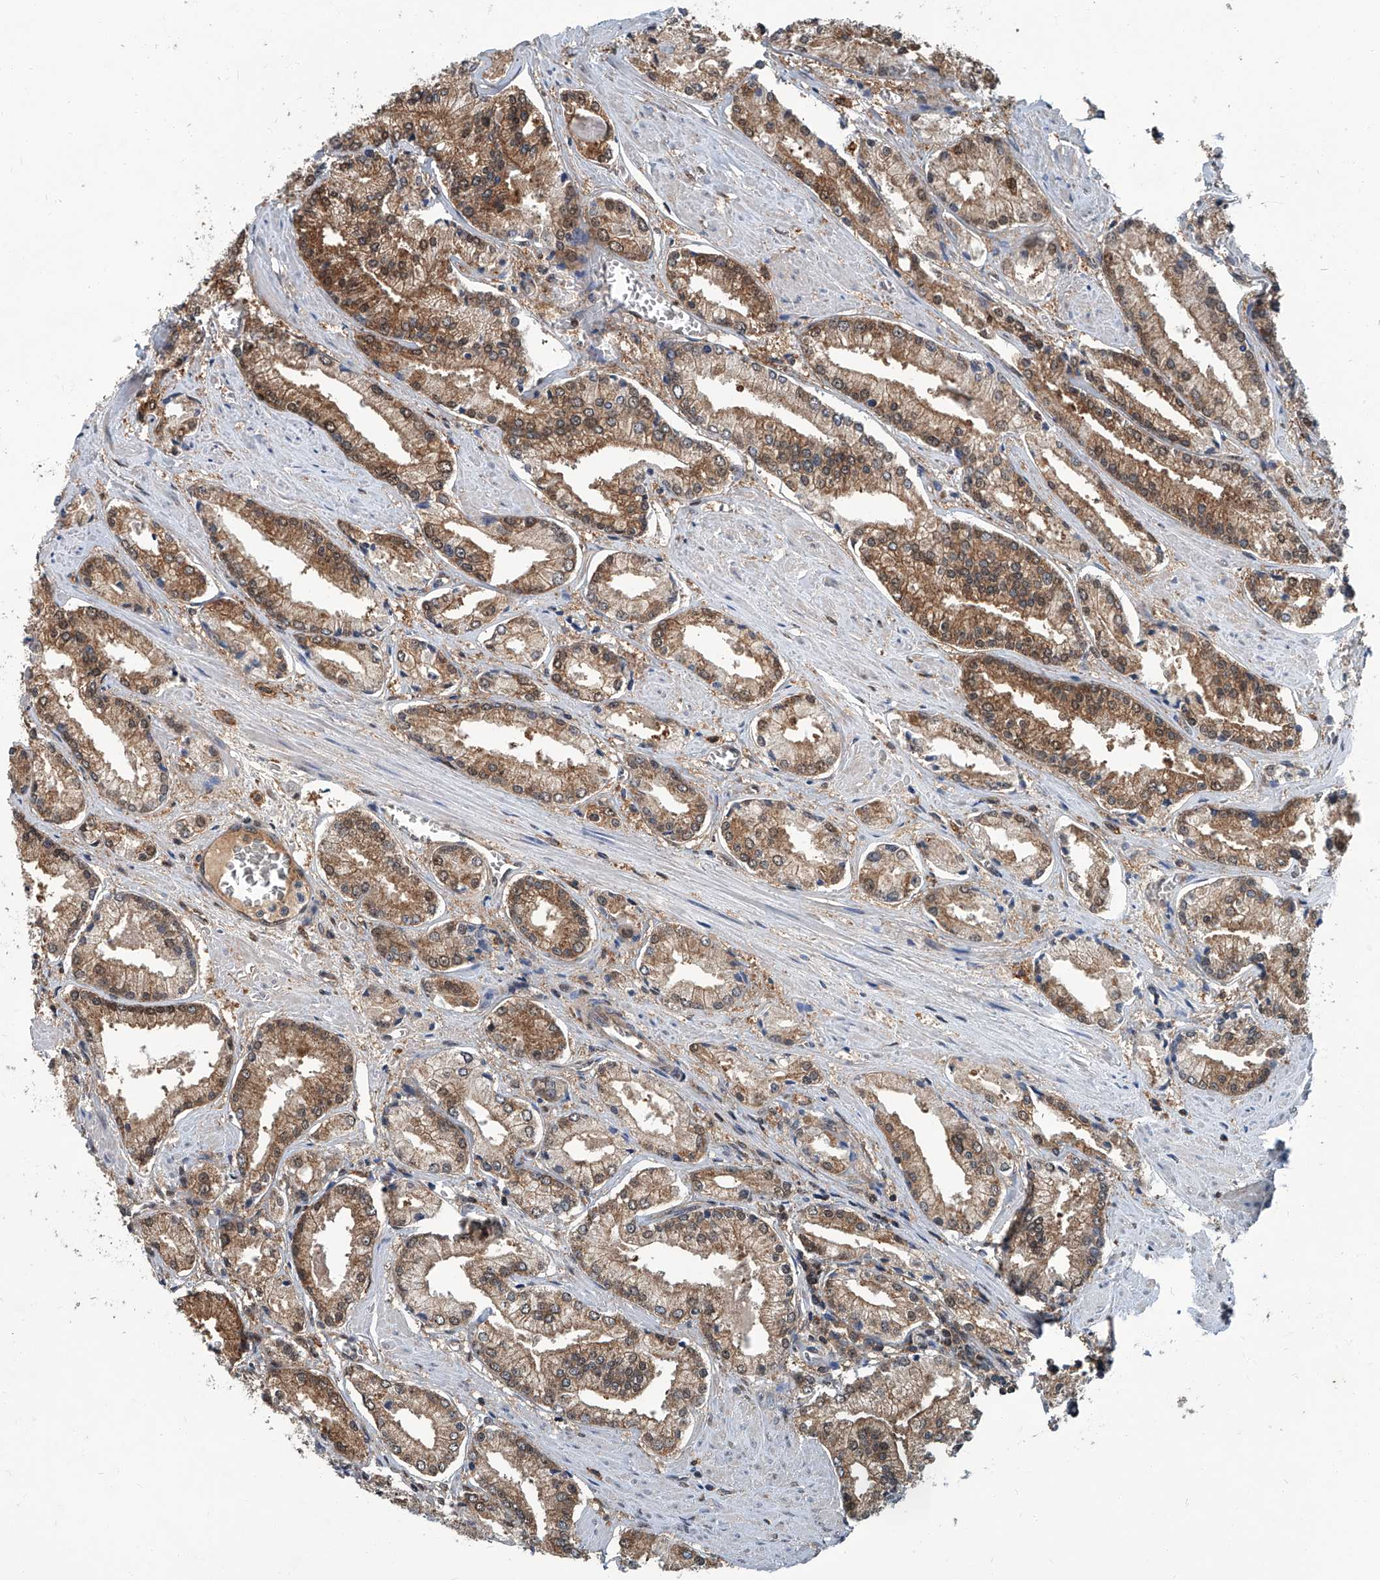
{"staining": {"intensity": "moderate", "quantity": ">75%", "location": "cytoplasmic/membranous"}, "tissue": "prostate cancer", "cell_type": "Tumor cells", "image_type": "cancer", "snomed": [{"axis": "morphology", "description": "Adenocarcinoma, Low grade"}, {"axis": "topography", "description": "Prostate"}], "caption": "This is a photomicrograph of immunohistochemistry staining of prostate cancer, which shows moderate expression in the cytoplasmic/membranous of tumor cells.", "gene": "CLK1", "patient": {"sex": "male", "age": 54}}